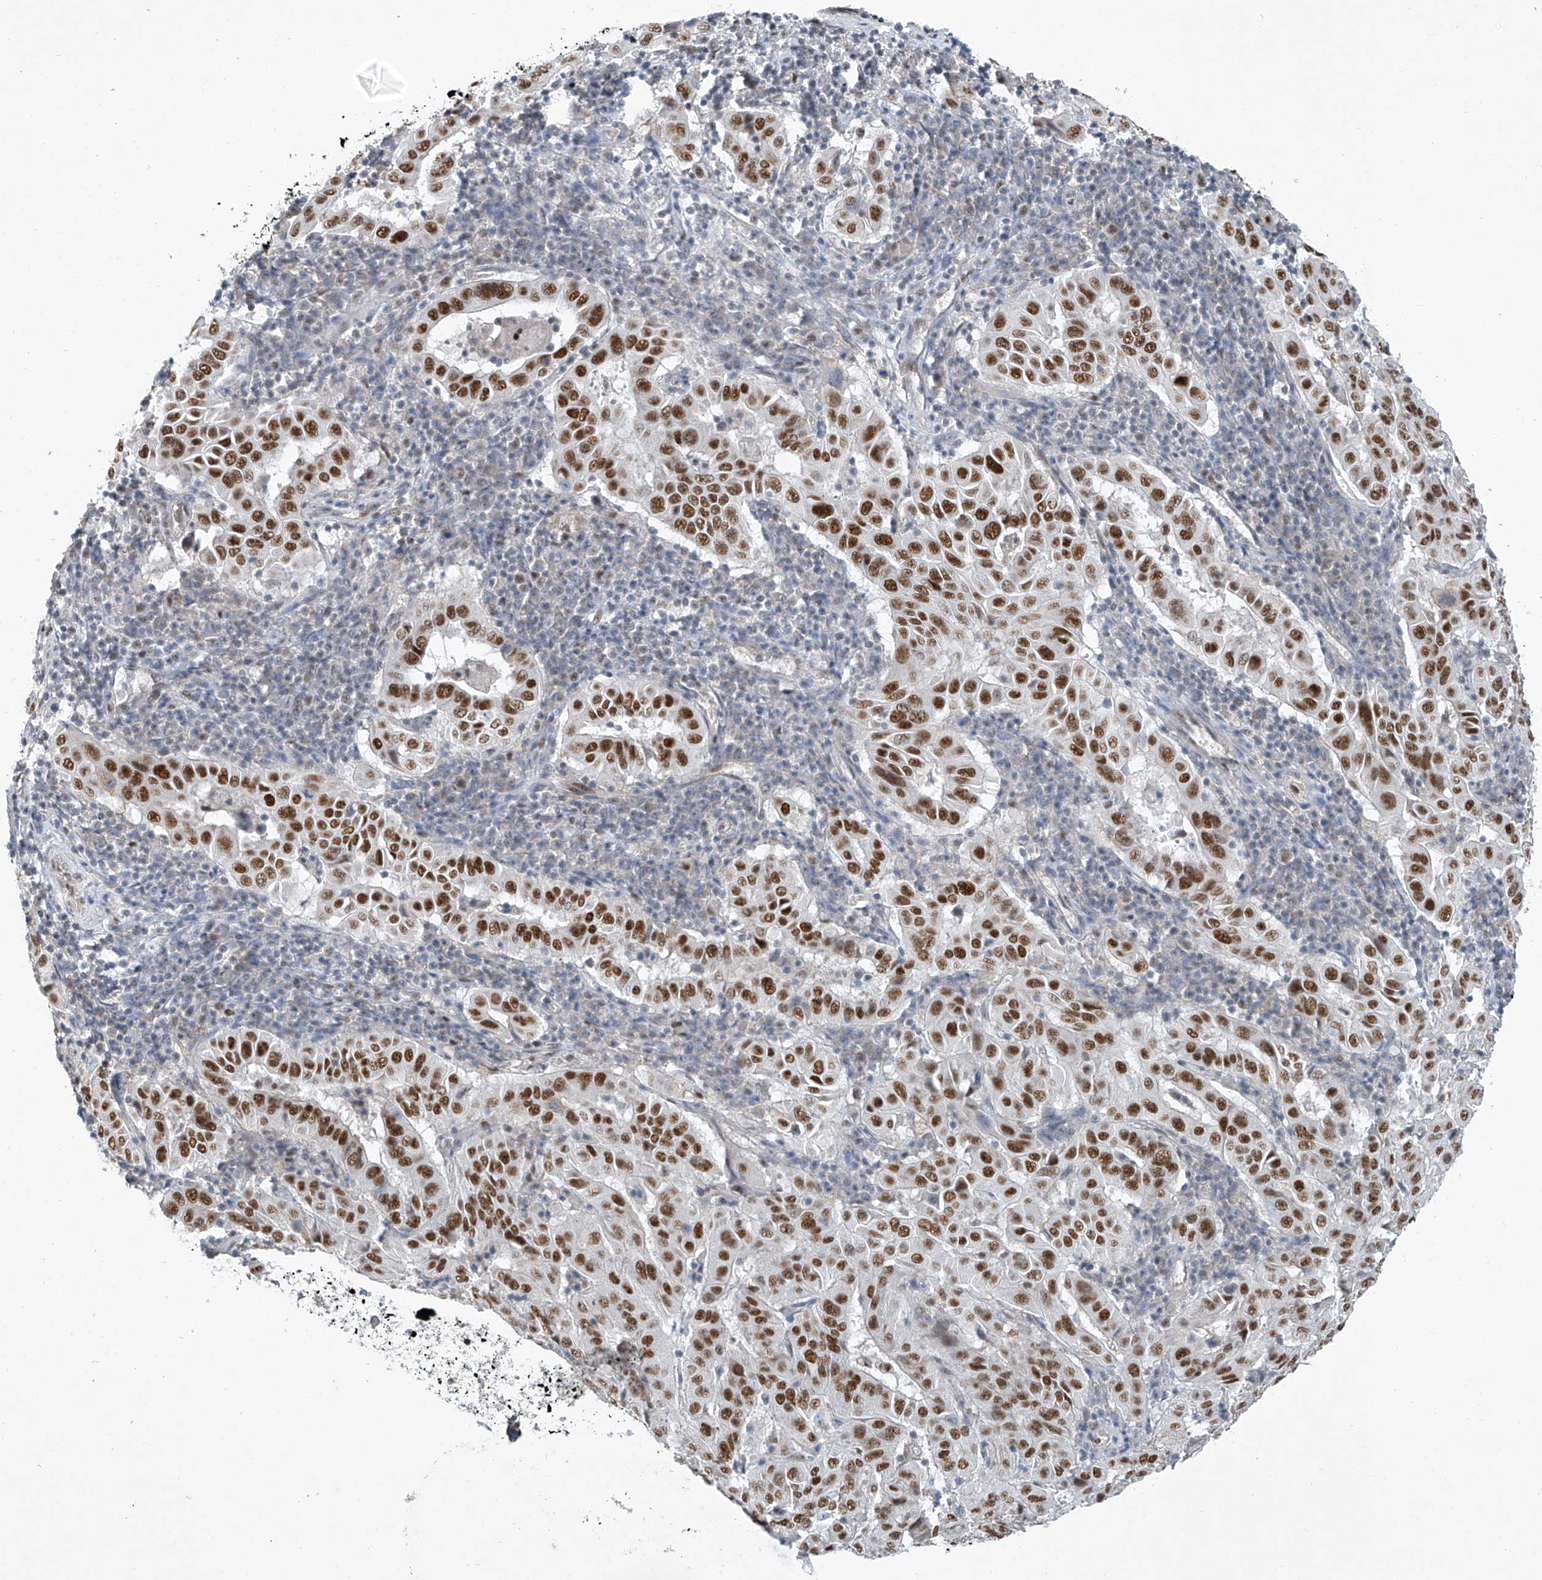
{"staining": {"intensity": "strong", "quantity": ">75%", "location": "nuclear"}, "tissue": "pancreatic cancer", "cell_type": "Tumor cells", "image_type": "cancer", "snomed": [{"axis": "morphology", "description": "Adenocarcinoma, NOS"}, {"axis": "topography", "description": "Pancreas"}], "caption": "The histopathology image reveals a brown stain indicating the presence of a protein in the nuclear of tumor cells in adenocarcinoma (pancreatic).", "gene": "TAF8", "patient": {"sex": "male", "age": 63}}